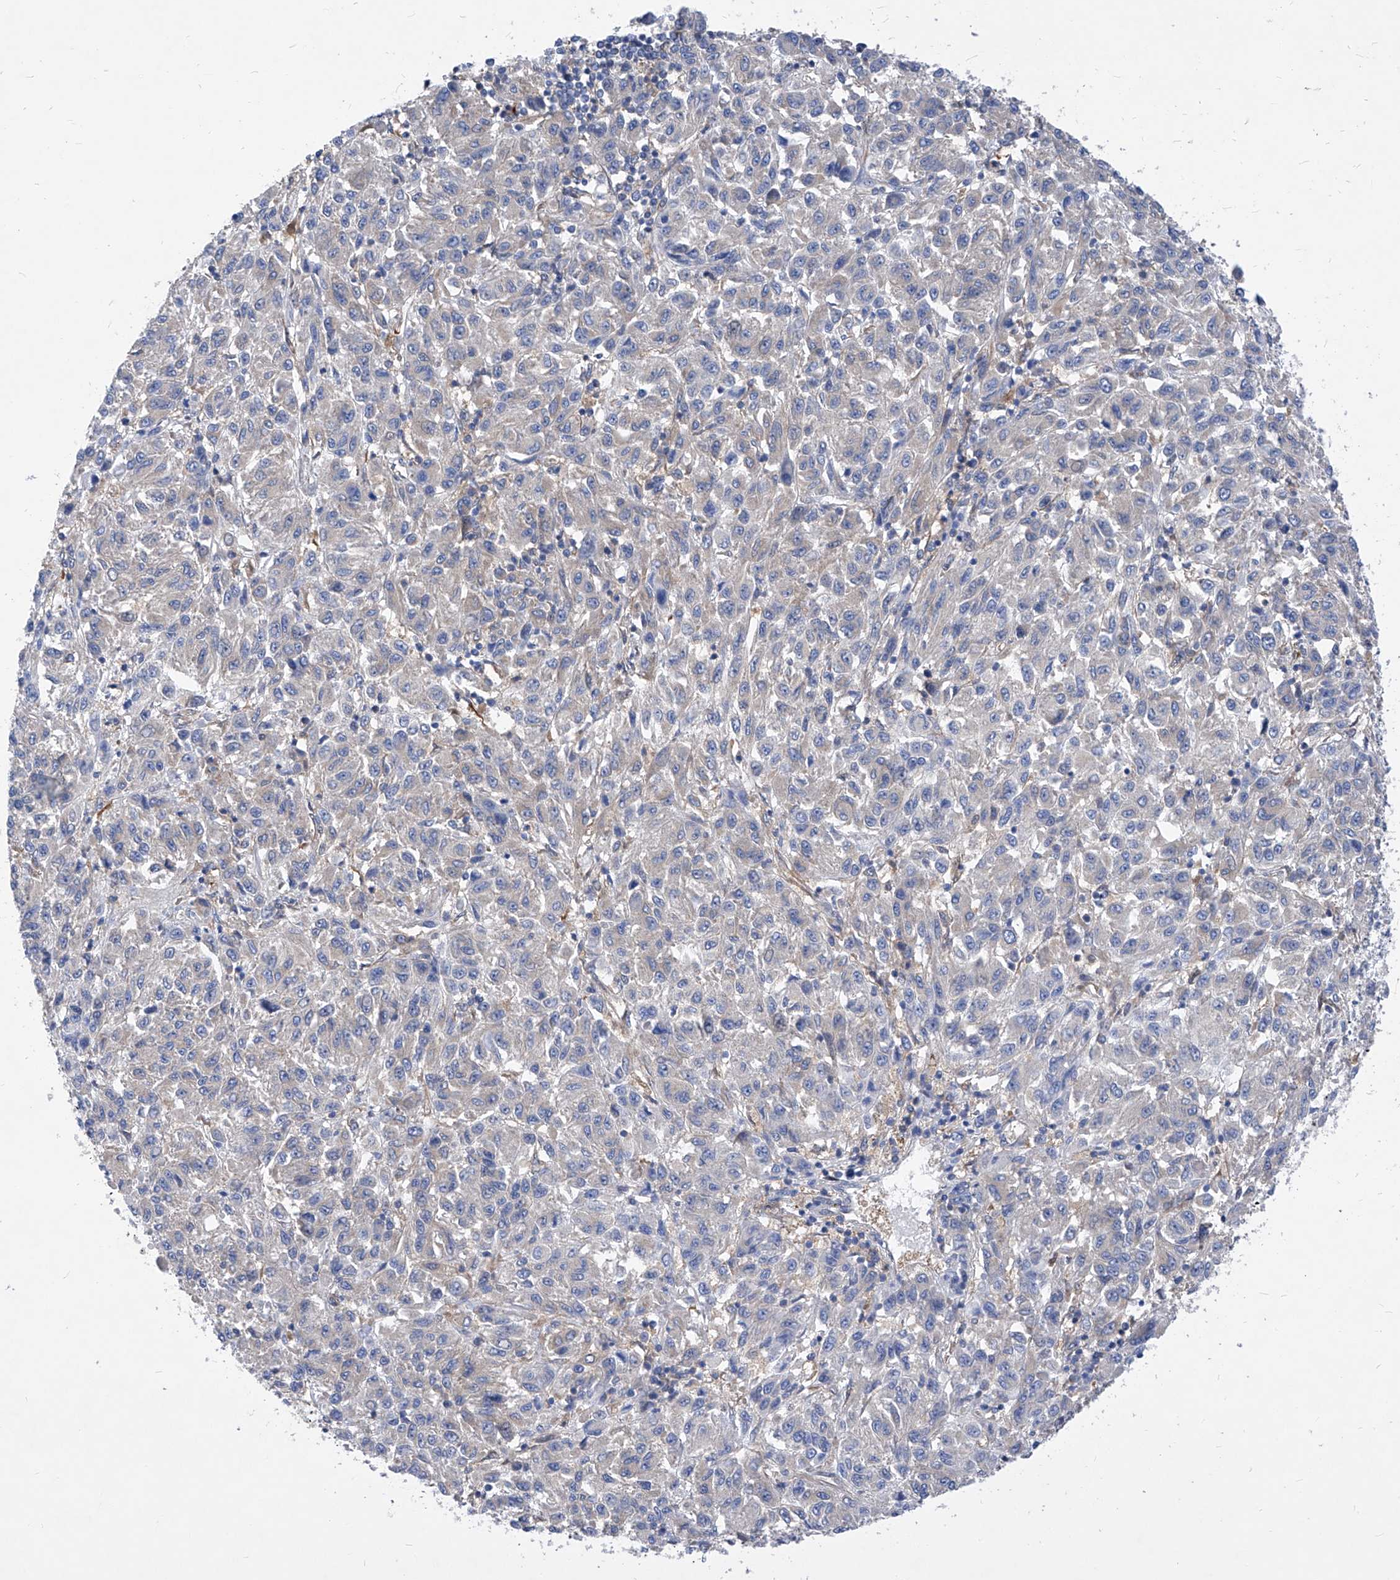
{"staining": {"intensity": "negative", "quantity": "none", "location": "none"}, "tissue": "melanoma", "cell_type": "Tumor cells", "image_type": "cancer", "snomed": [{"axis": "morphology", "description": "Malignant melanoma, Metastatic site"}, {"axis": "topography", "description": "Lung"}], "caption": "Immunohistochemistry image of neoplastic tissue: malignant melanoma (metastatic site) stained with DAB displays no significant protein expression in tumor cells.", "gene": "XPNPEP1", "patient": {"sex": "male", "age": 64}}